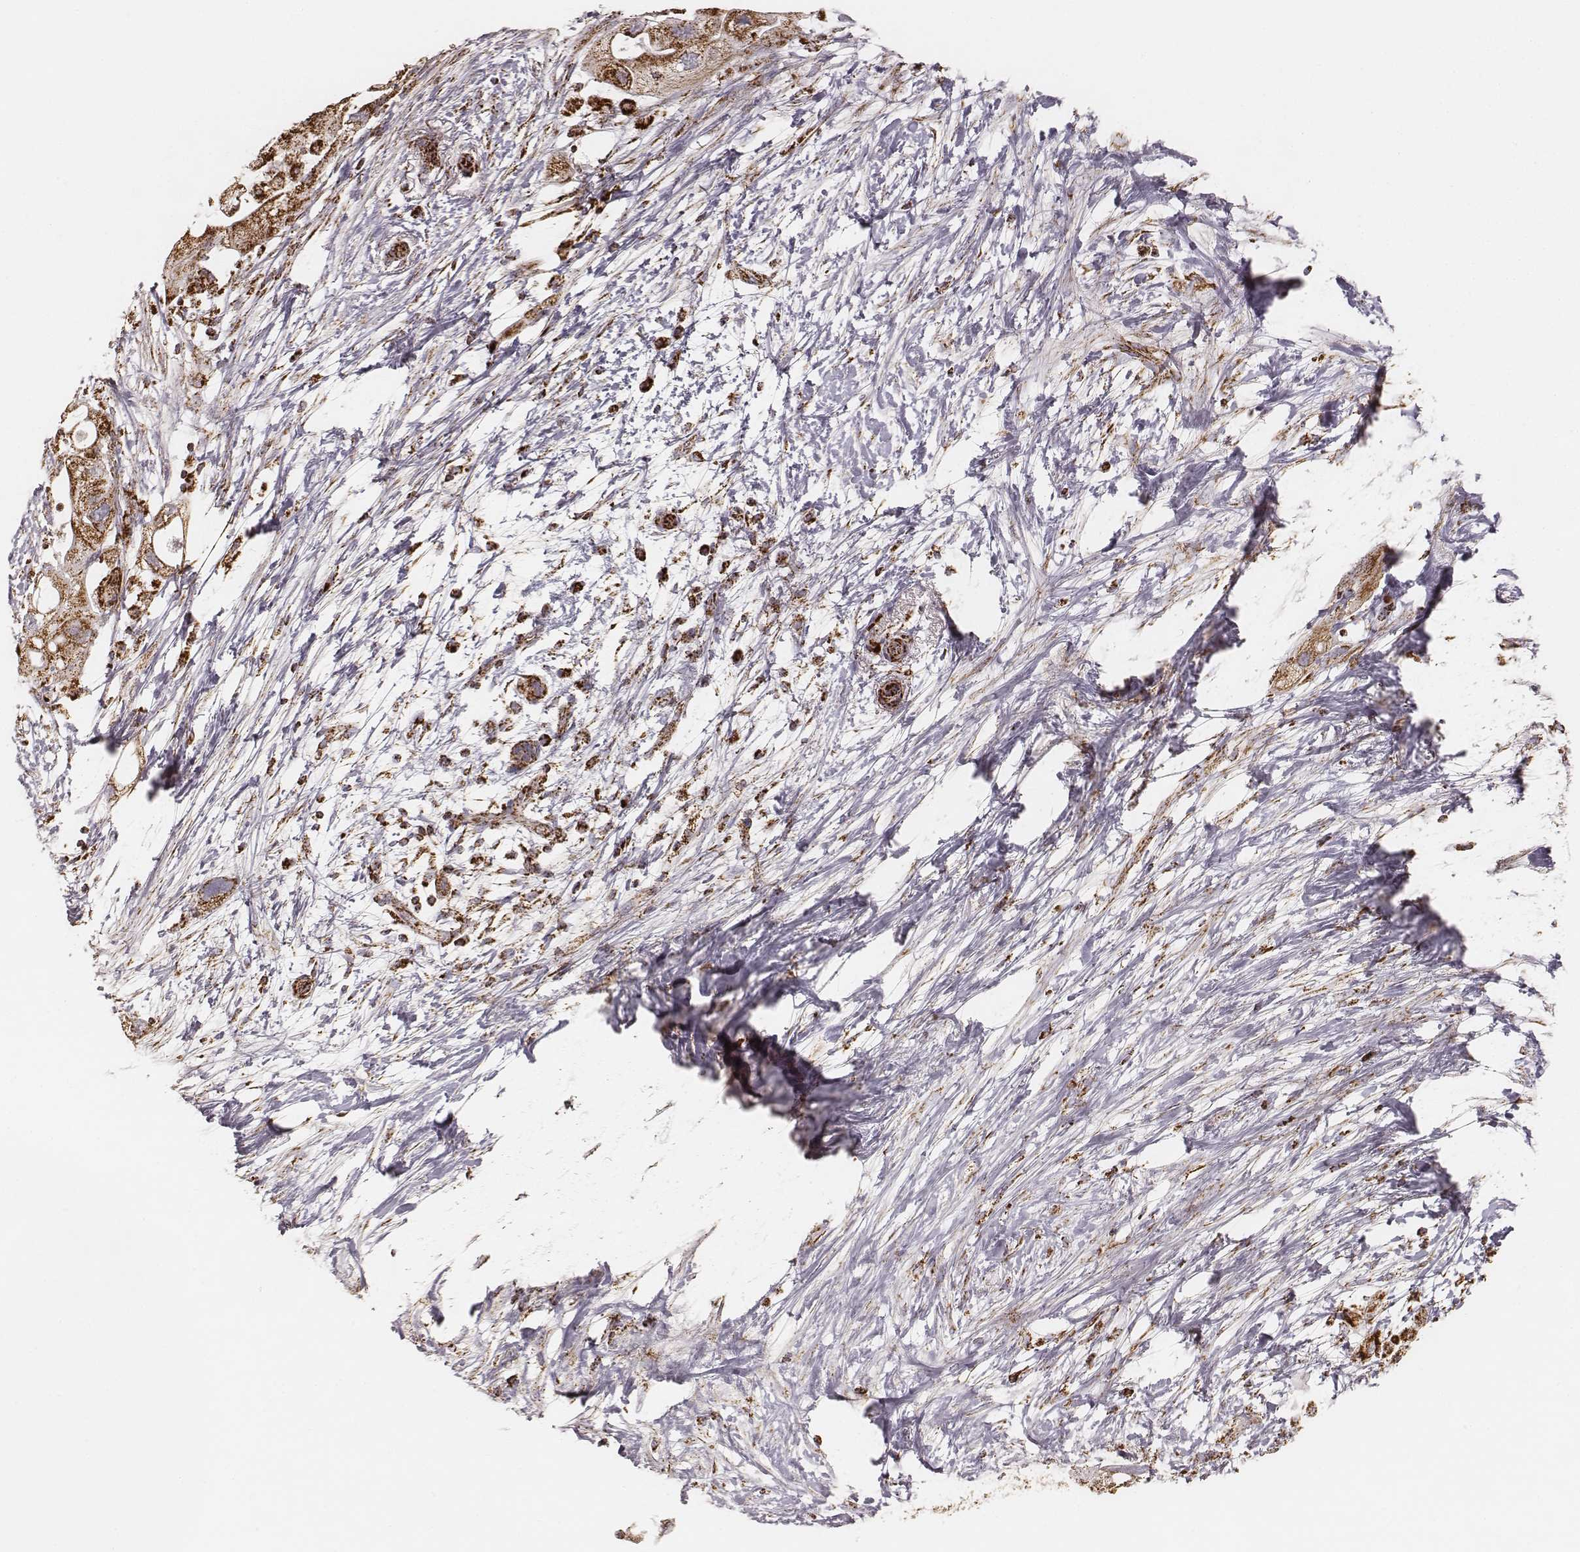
{"staining": {"intensity": "strong", "quantity": ">75%", "location": "cytoplasmic/membranous"}, "tissue": "pancreatic cancer", "cell_type": "Tumor cells", "image_type": "cancer", "snomed": [{"axis": "morphology", "description": "Adenocarcinoma, NOS"}, {"axis": "topography", "description": "Pancreas"}], "caption": "About >75% of tumor cells in pancreatic cancer (adenocarcinoma) exhibit strong cytoplasmic/membranous protein staining as visualized by brown immunohistochemical staining.", "gene": "CS", "patient": {"sex": "female", "age": 72}}